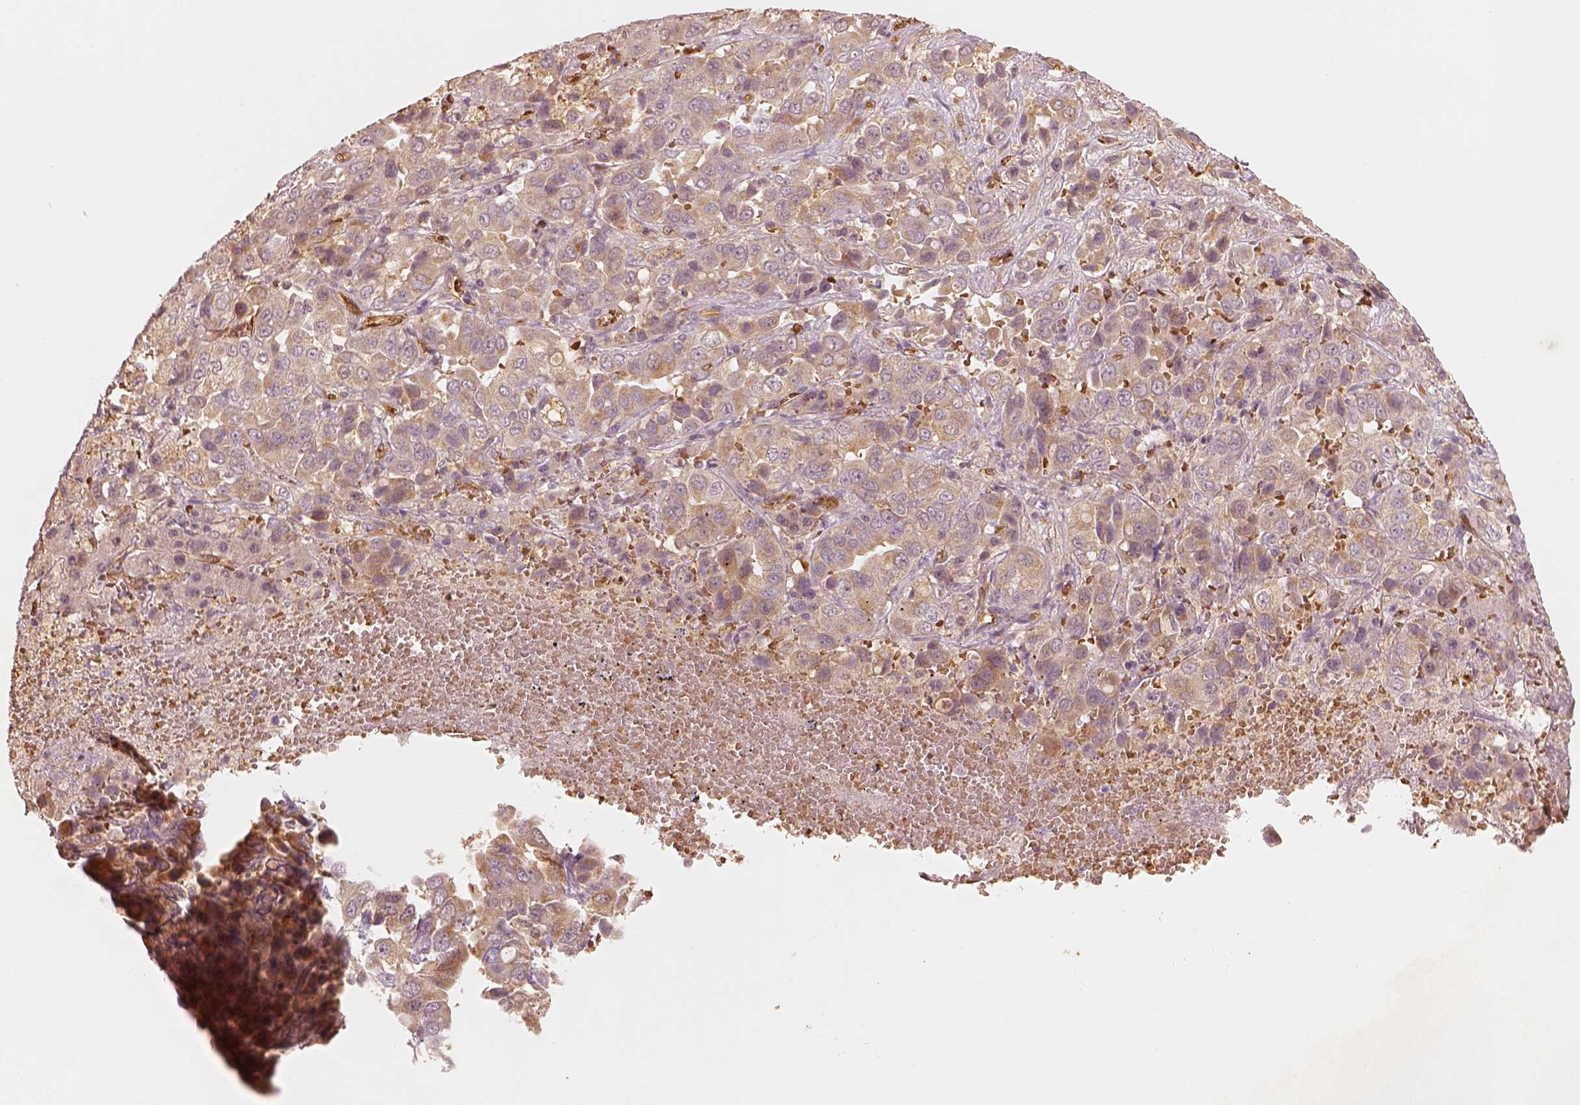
{"staining": {"intensity": "weak", "quantity": ">75%", "location": "cytoplasmic/membranous"}, "tissue": "liver cancer", "cell_type": "Tumor cells", "image_type": "cancer", "snomed": [{"axis": "morphology", "description": "Cholangiocarcinoma"}, {"axis": "topography", "description": "Liver"}], "caption": "Immunohistochemistry (IHC) image of neoplastic tissue: liver cholangiocarcinoma stained using immunohistochemistry displays low levels of weak protein expression localized specifically in the cytoplasmic/membranous of tumor cells, appearing as a cytoplasmic/membranous brown color.", "gene": "FSCN1", "patient": {"sex": "female", "age": 52}}